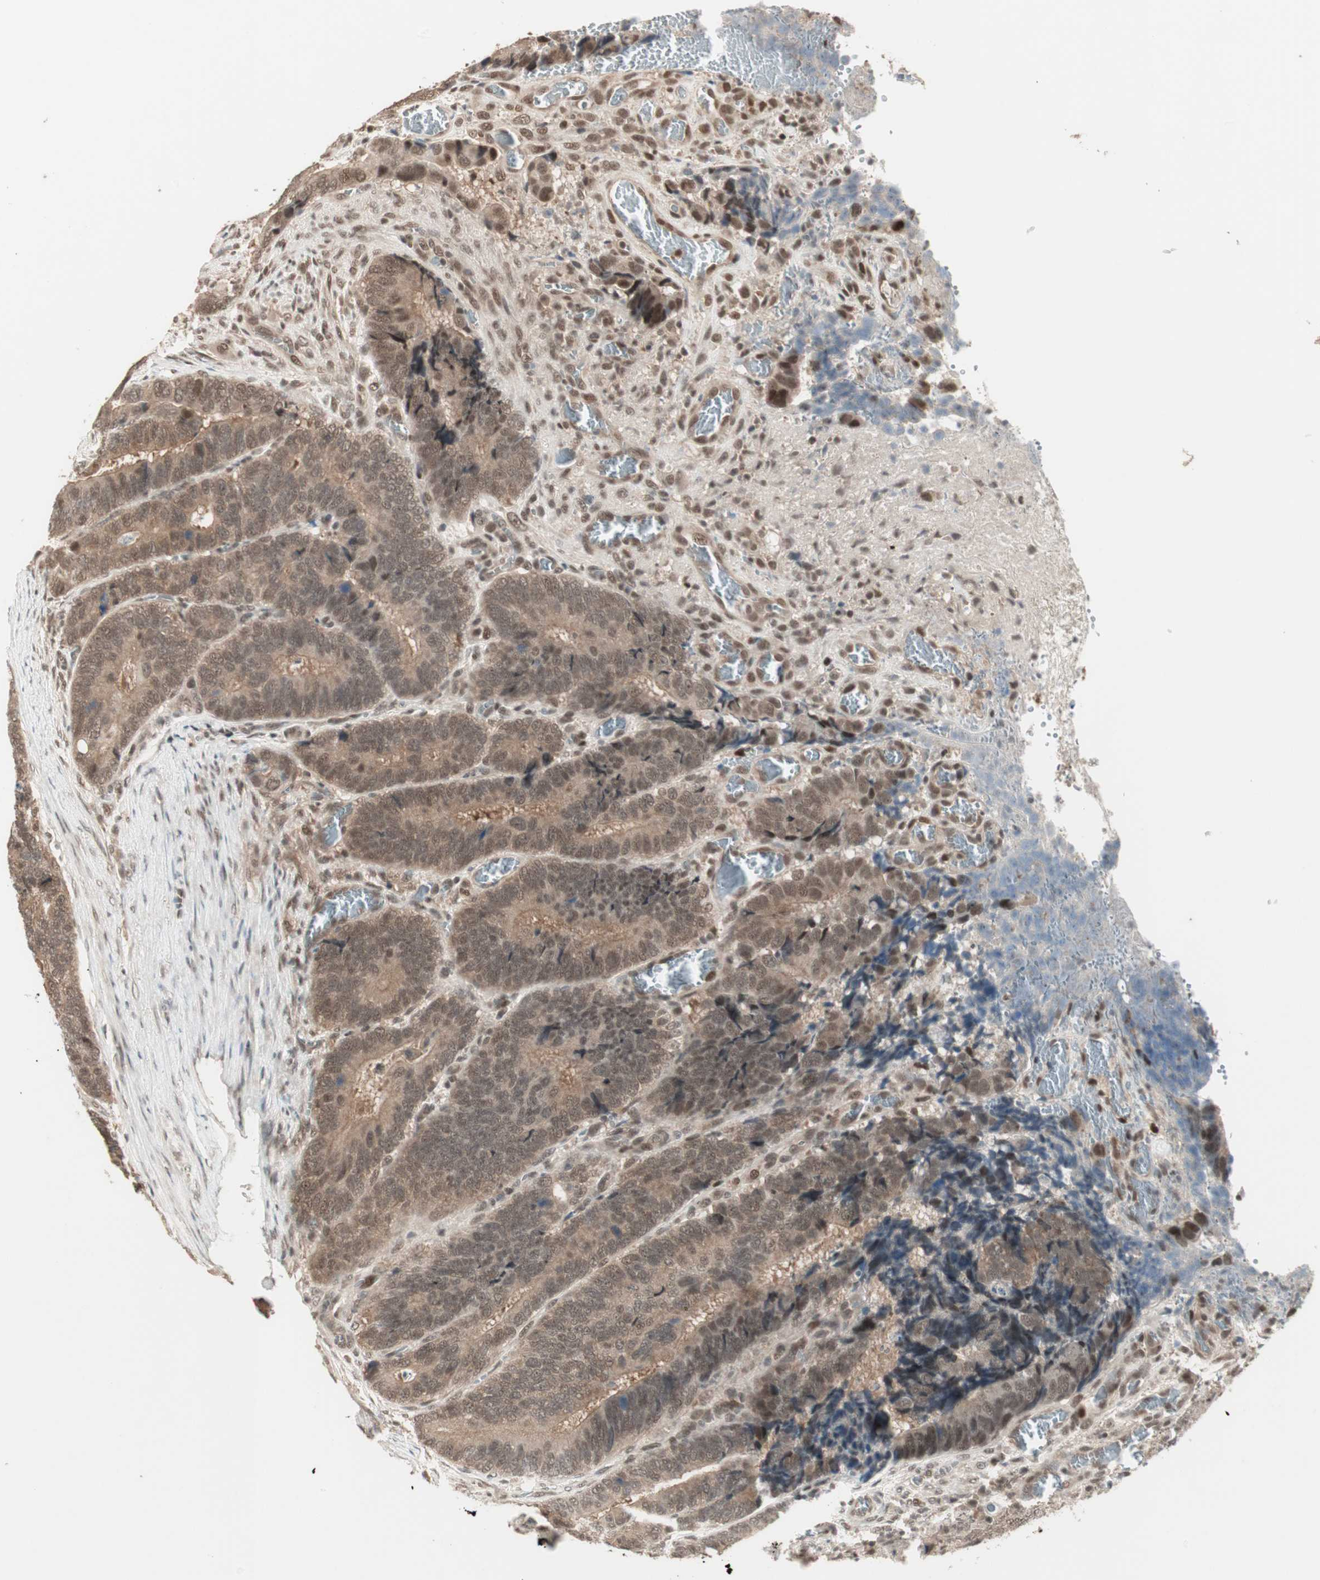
{"staining": {"intensity": "moderate", "quantity": ">75%", "location": "cytoplasmic/membranous,nuclear"}, "tissue": "colorectal cancer", "cell_type": "Tumor cells", "image_type": "cancer", "snomed": [{"axis": "morphology", "description": "Adenocarcinoma, NOS"}, {"axis": "topography", "description": "Colon"}], "caption": "Protein analysis of colorectal cancer (adenocarcinoma) tissue displays moderate cytoplasmic/membranous and nuclear positivity in approximately >75% of tumor cells.", "gene": "ZNF701", "patient": {"sex": "male", "age": 72}}